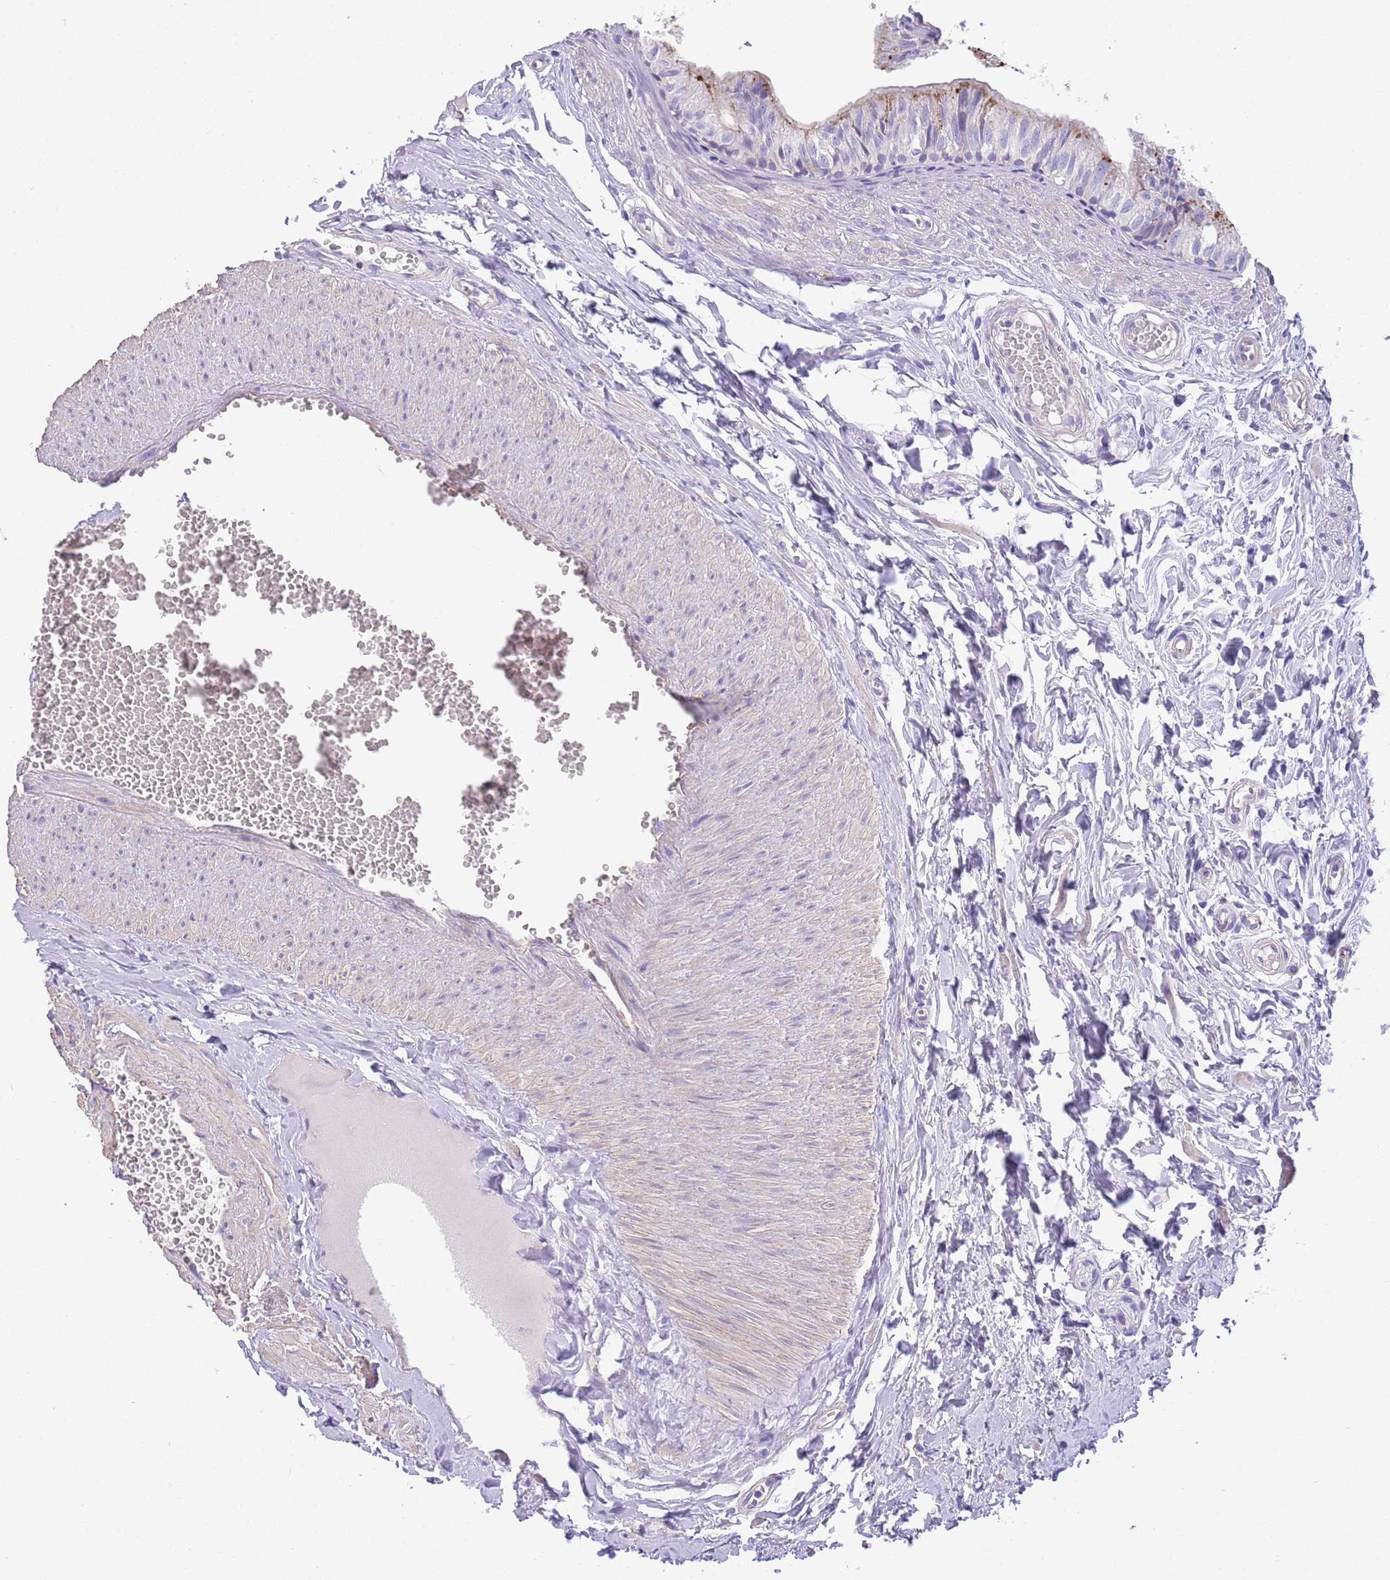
{"staining": {"intensity": "moderate", "quantity": "<25%", "location": "cytoplasmic/membranous"}, "tissue": "epididymis", "cell_type": "Glandular cells", "image_type": "normal", "snomed": [{"axis": "morphology", "description": "Normal tissue, NOS"}, {"axis": "topography", "description": "Epididymis"}], "caption": "Moderate cytoplasmic/membranous expression is present in approximately <25% of glandular cells in normal epididymis.", "gene": "SFTPA1", "patient": {"sex": "male", "age": 37}}